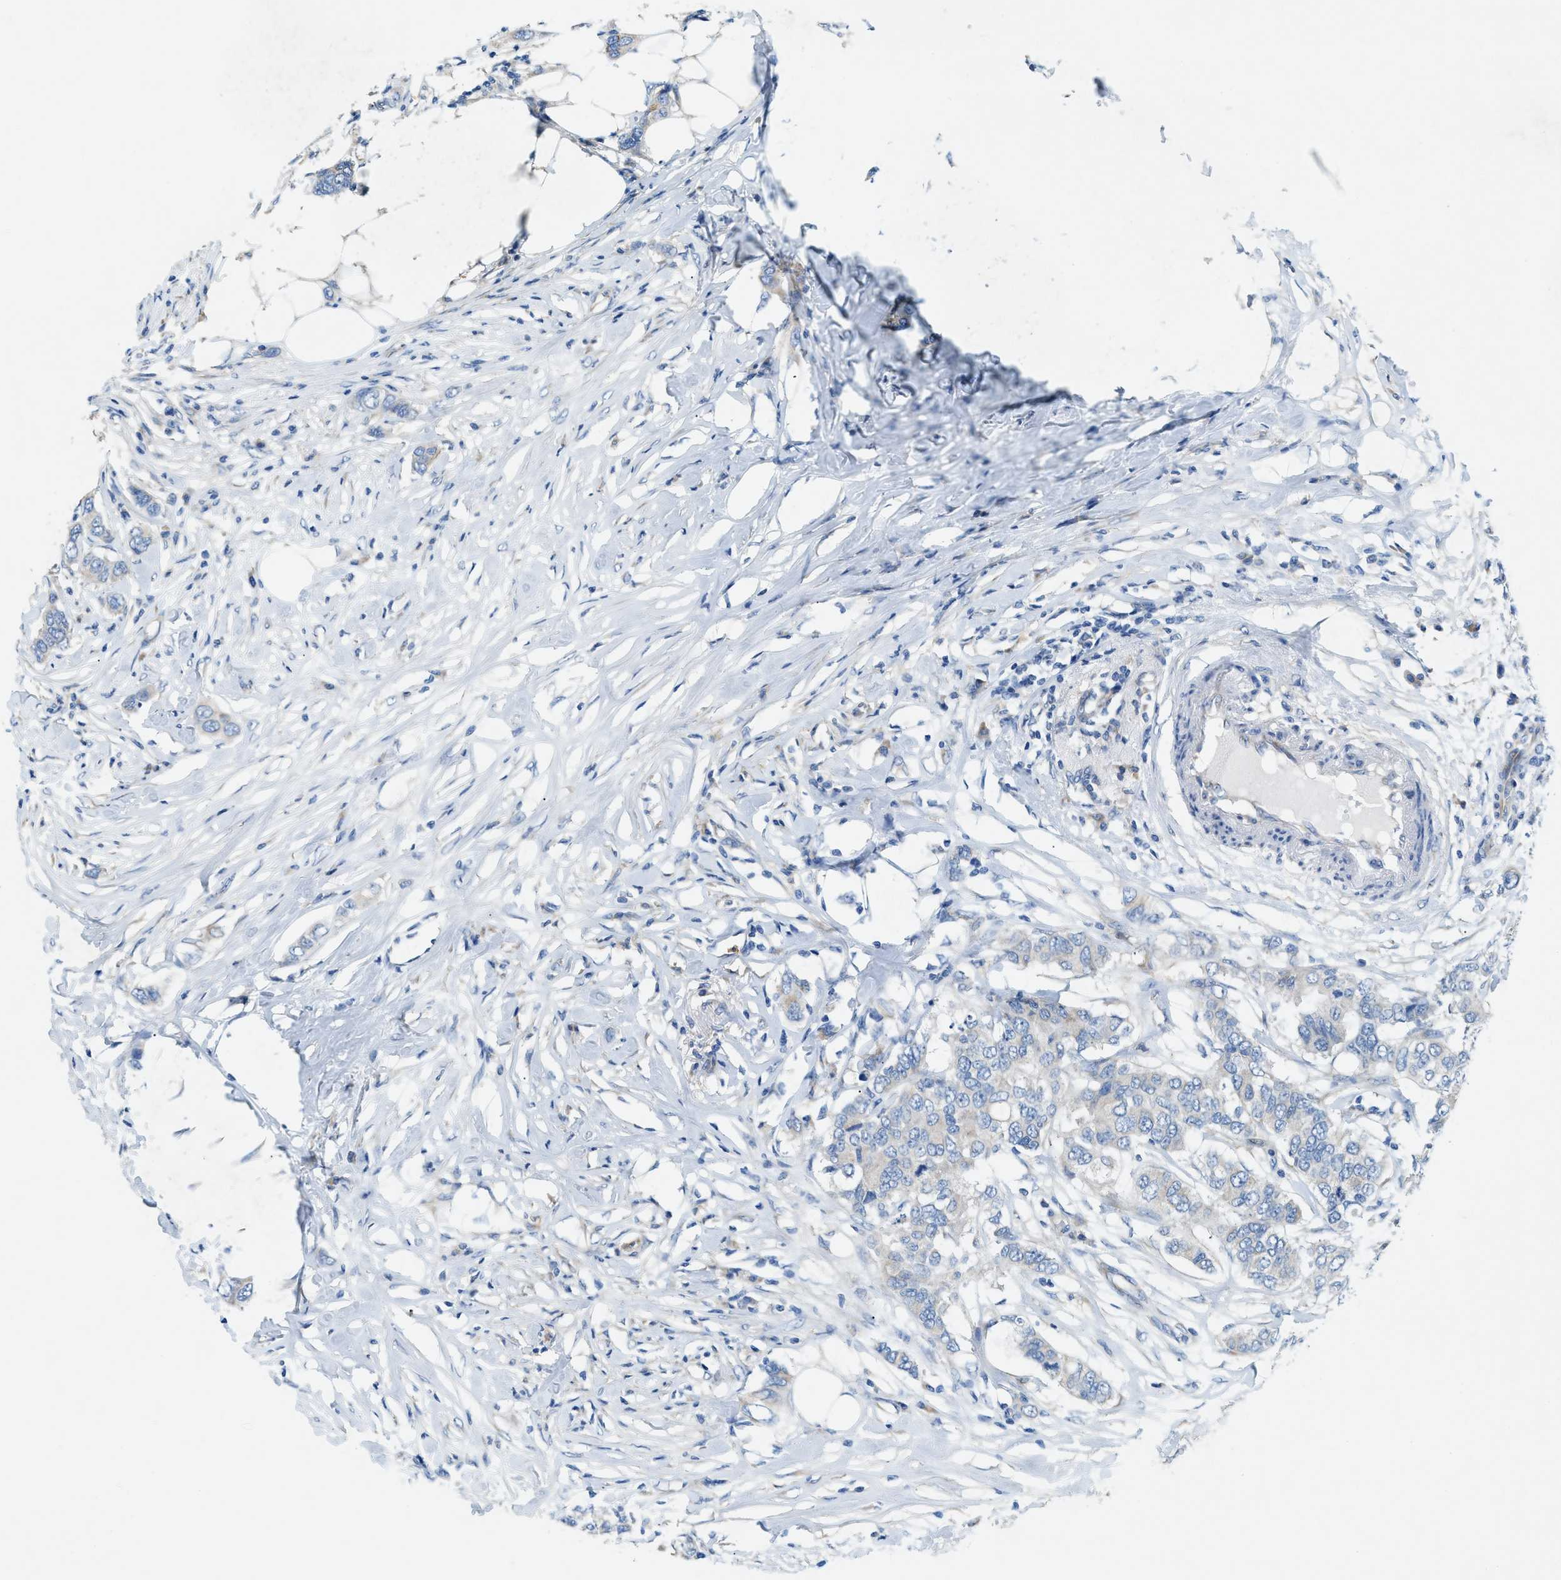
{"staining": {"intensity": "negative", "quantity": "none", "location": "none"}, "tissue": "breast cancer", "cell_type": "Tumor cells", "image_type": "cancer", "snomed": [{"axis": "morphology", "description": "Duct carcinoma"}, {"axis": "topography", "description": "Breast"}], "caption": "Human breast cancer (infiltrating ductal carcinoma) stained for a protein using IHC exhibits no expression in tumor cells.", "gene": "ZDHHC13", "patient": {"sex": "female", "age": 50}}